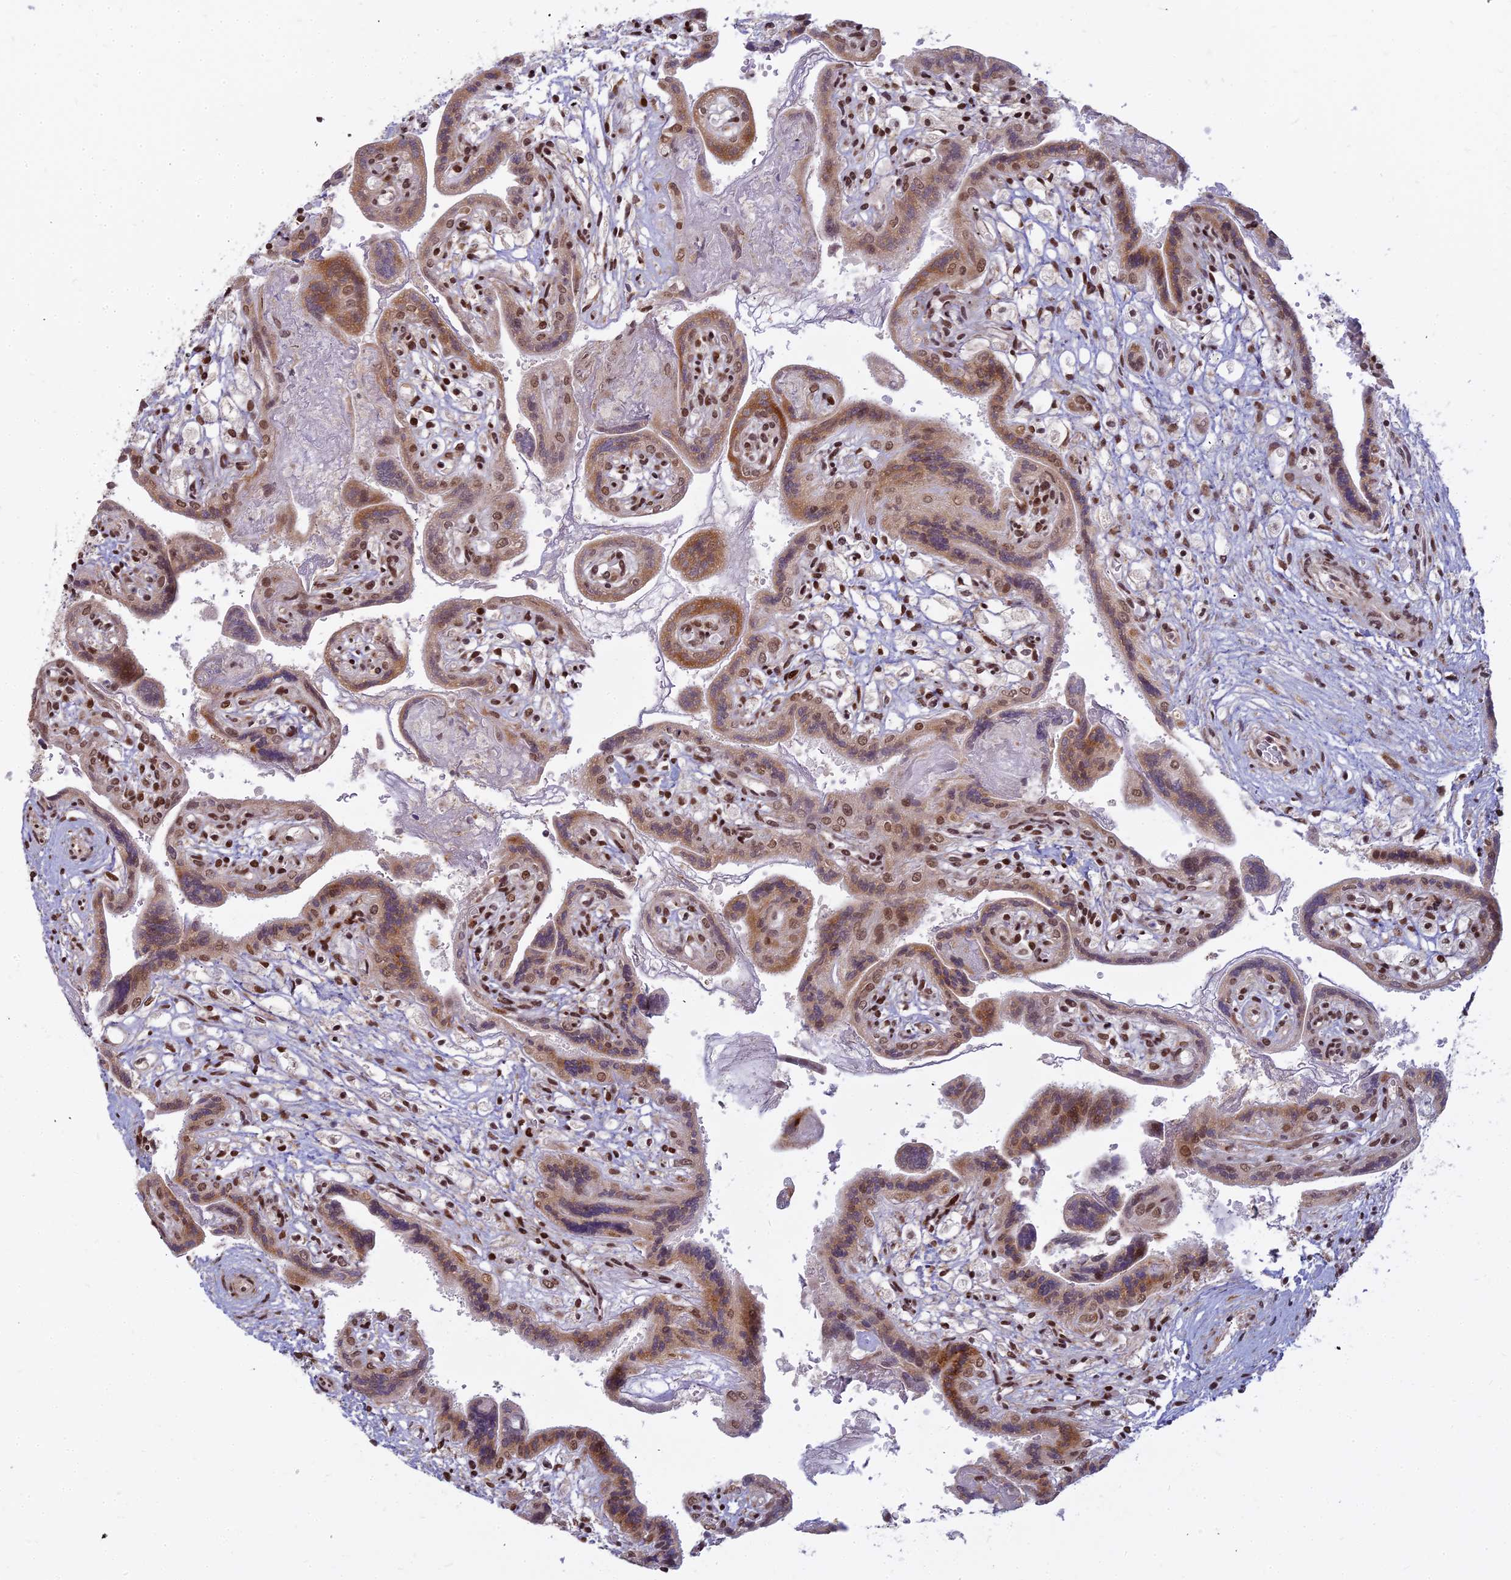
{"staining": {"intensity": "moderate", "quantity": ">75%", "location": "cytoplasmic/membranous,nuclear"}, "tissue": "placenta", "cell_type": "Decidual cells", "image_type": "normal", "snomed": [{"axis": "morphology", "description": "Normal tissue, NOS"}, {"axis": "topography", "description": "Placenta"}], "caption": "Moderate cytoplasmic/membranous,nuclear positivity is appreciated in about >75% of decidual cells in normal placenta. The staining is performed using DAB (3,3'-diaminobenzidine) brown chromogen to label protein expression. The nuclei are counter-stained blue using hematoxylin.", "gene": "ABCA2", "patient": {"sex": "female", "age": 37}}